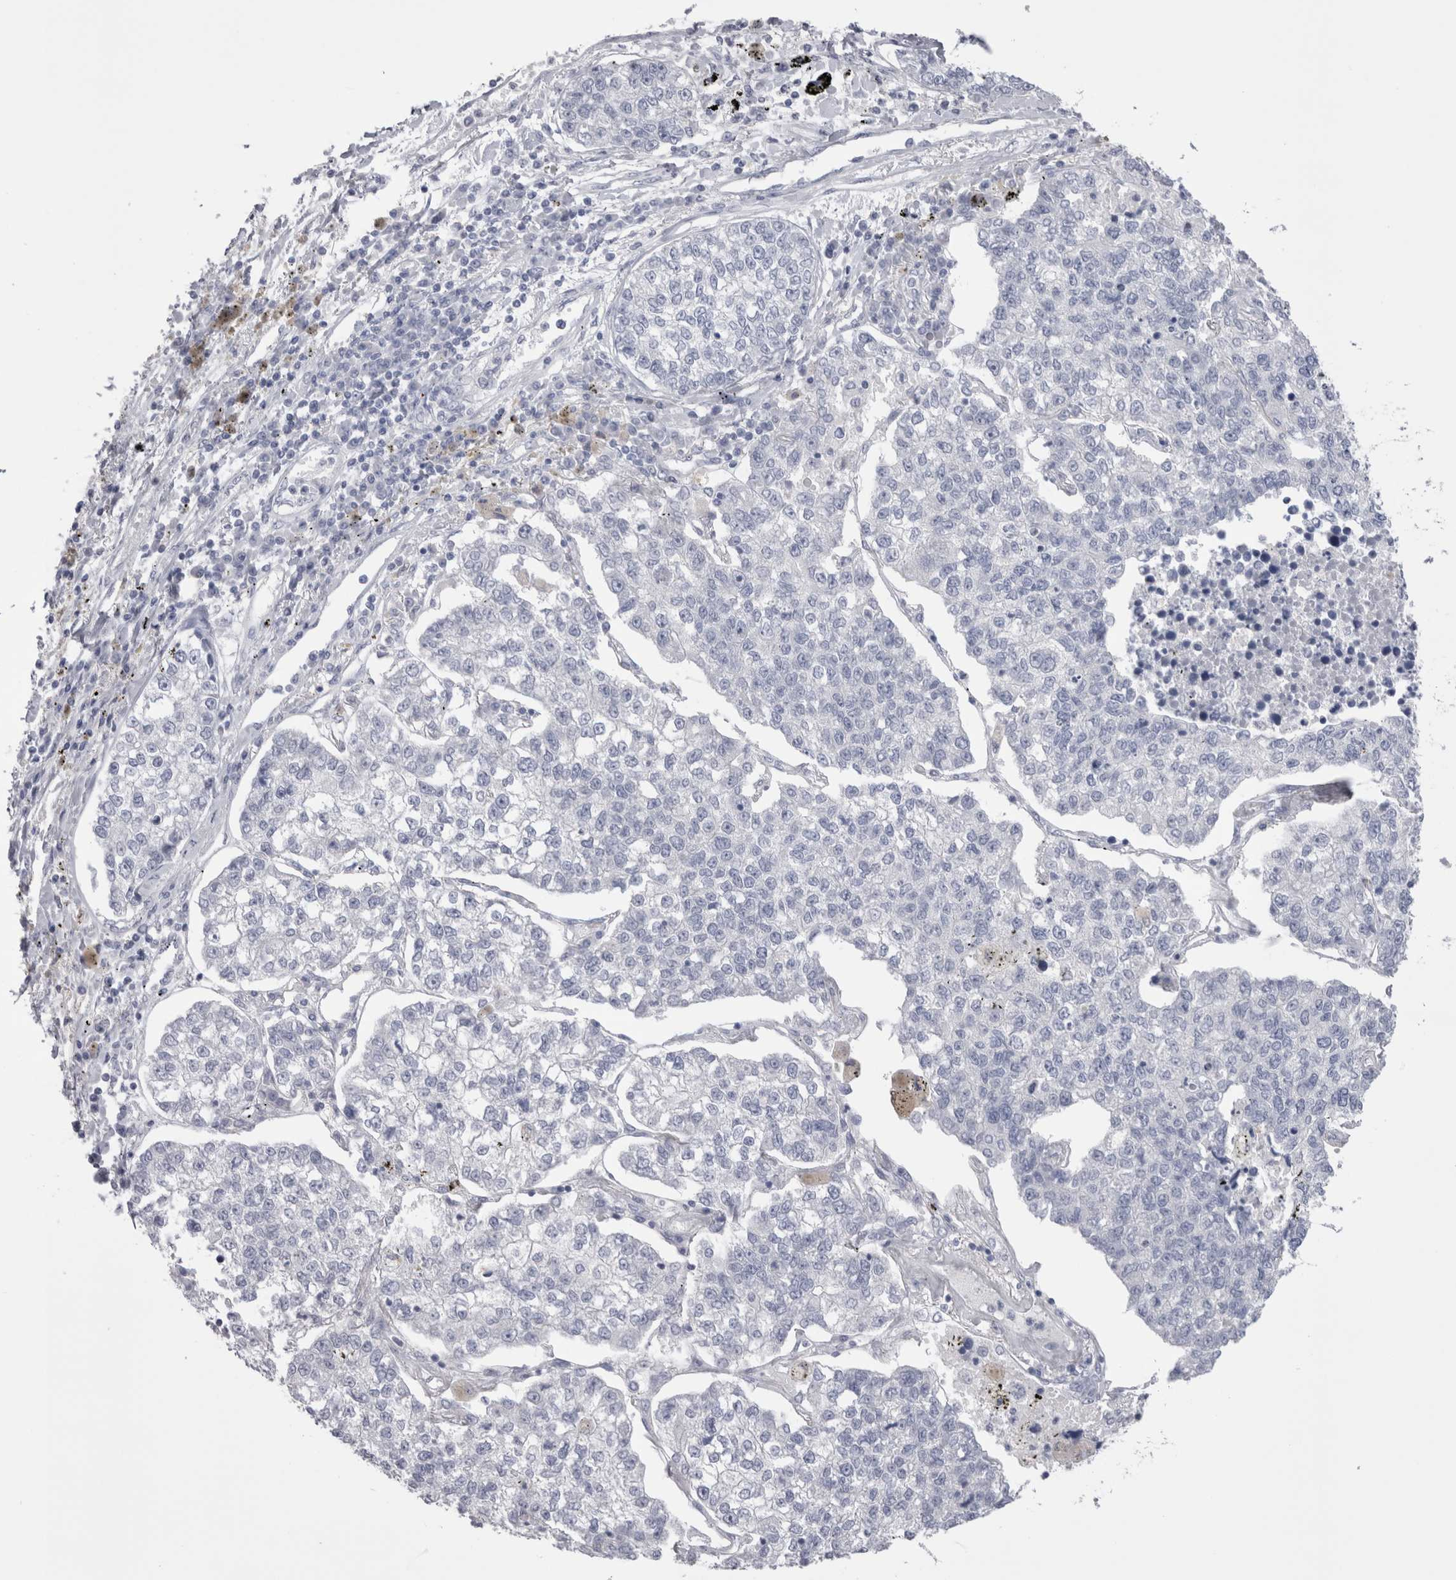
{"staining": {"intensity": "negative", "quantity": "none", "location": "none"}, "tissue": "lung cancer", "cell_type": "Tumor cells", "image_type": "cancer", "snomed": [{"axis": "morphology", "description": "Adenocarcinoma, NOS"}, {"axis": "topography", "description": "Lung"}], "caption": "DAB (3,3'-diaminobenzidine) immunohistochemical staining of human lung adenocarcinoma reveals no significant staining in tumor cells. Brightfield microscopy of immunohistochemistry (IHC) stained with DAB (brown) and hematoxylin (blue), captured at high magnification.", "gene": "SUCNR1", "patient": {"sex": "male", "age": 49}}